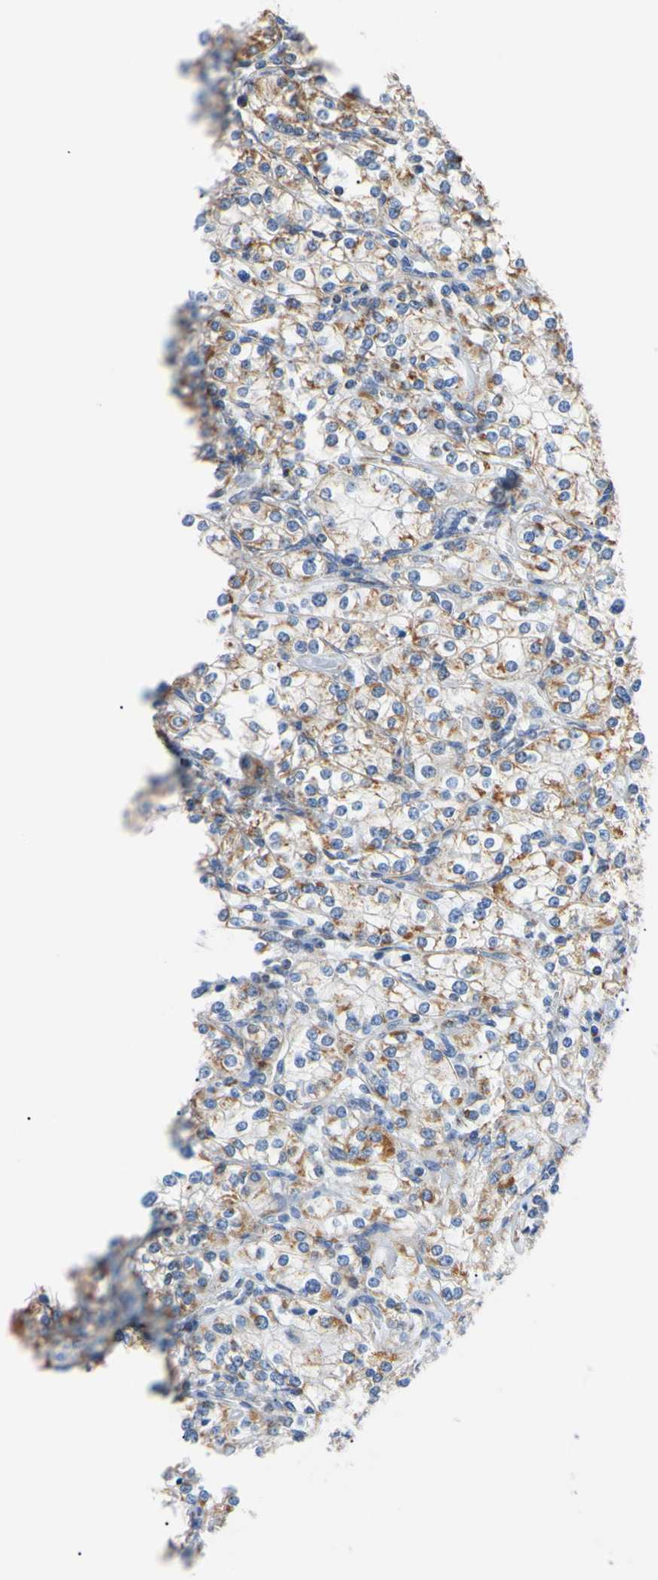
{"staining": {"intensity": "moderate", "quantity": "25%-75%", "location": "cytoplasmic/membranous"}, "tissue": "renal cancer", "cell_type": "Tumor cells", "image_type": "cancer", "snomed": [{"axis": "morphology", "description": "Adenocarcinoma, NOS"}, {"axis": "topography", "description": "Kidney"}], "caption": "Immunohistochemistry photomicrograph of neoplastic tissue: human renal adenocarcinoma stained using immunohistochemistry (IHC) exhibits medium levels of moderate protein expression localized specifically in the cytoplasmic/membranous of tumor cells, appearing as a cytoplasmic/membranous brown color.", "gene": "CLPP", "patient": {"sex": "male", "age": 77}}